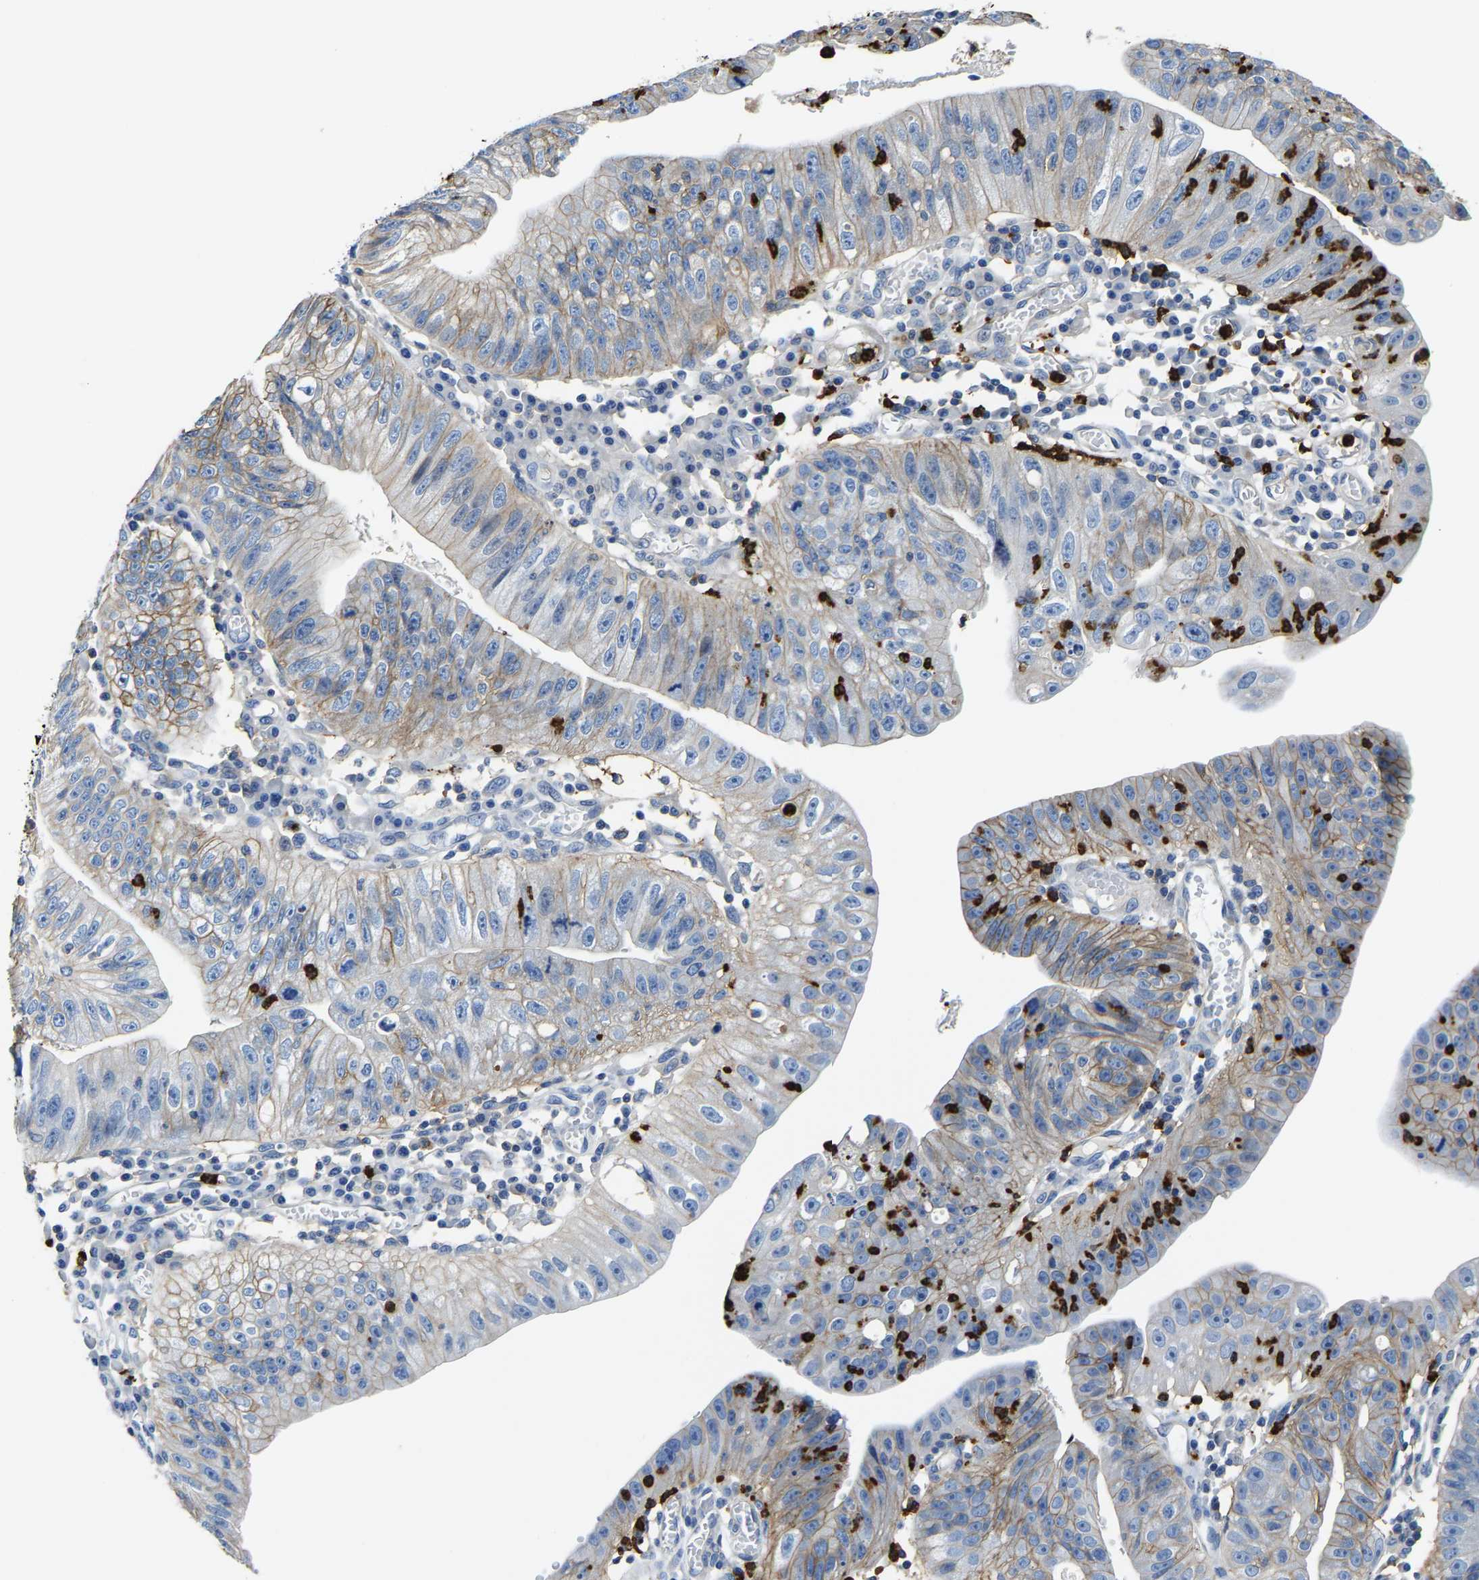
{"staining": {"intensity": "weak", "quantity": "25%-75%", "location": "cytoplasmic/membranous"}, "tissue": "stomach cancer", "cell_type": "Tumor cells", "image_type": "cancer", "snomed": [{"axis": "morphology", "description": "Adenocarcinoma, NOS"}, {"axis": "topography", "description": "Stomach"}], "caption": "Stomach adenocarcinoma tissue reveals weak cytoplasmic/membranous staining in about 25%-75% of tumor cells, visualized by immunohistochemistry.", "gene": "TRAF6", "patient": {"sex": "male", "age": 59}}